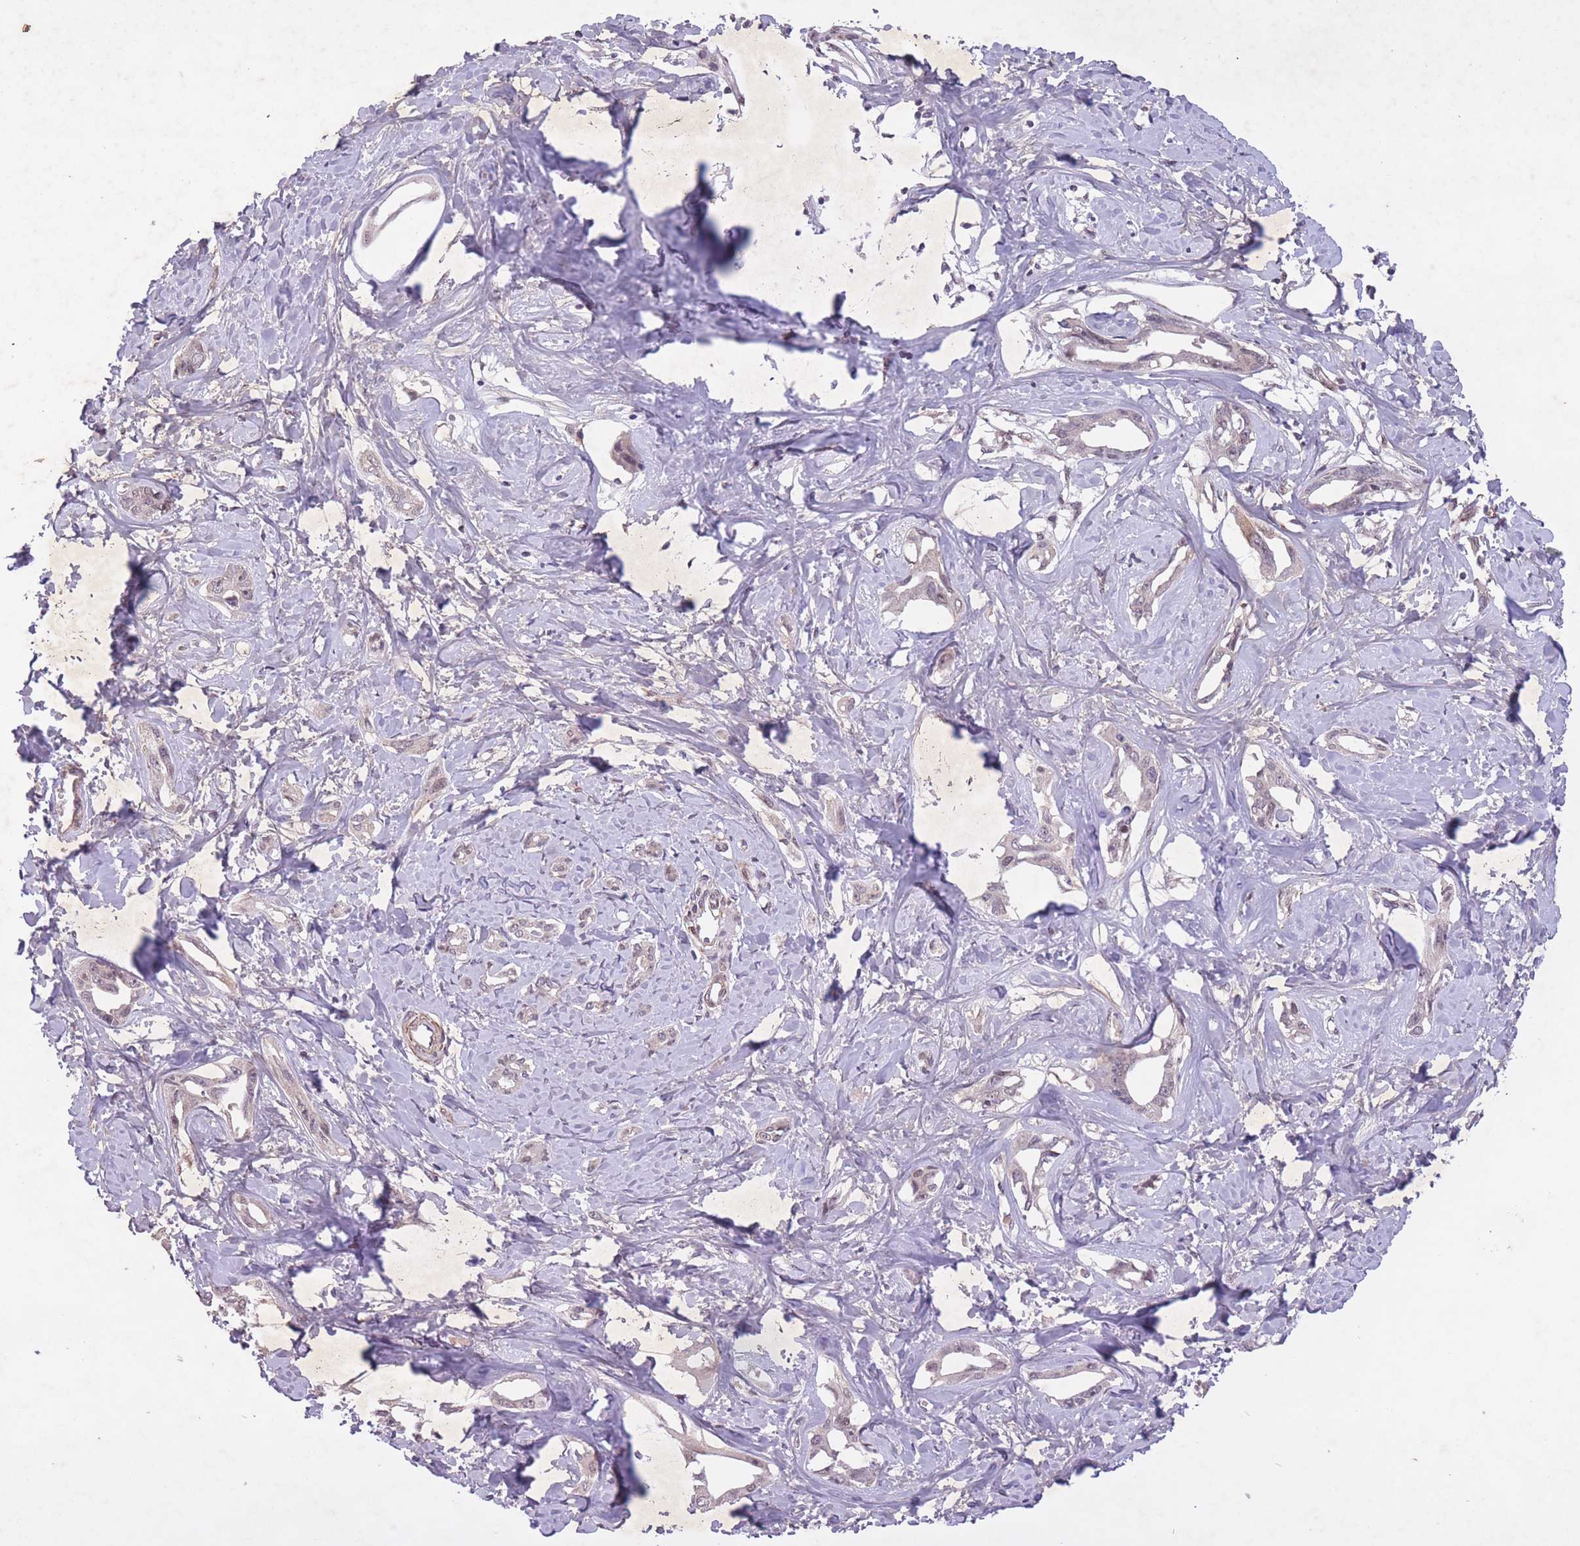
{"staining": {"intensity": "weak", "quantity": "<25%", "location": "nuclear"}, "tissue": "liver cancer", "cell_type": "Tumor cells", "image_type": "cancer", "snomed": [{"axis": "morphology", "description": "Cholangiocarcinoma"}, {"axis": "topography", "description": "Liver"}], "caption": "Immunohistochemistry (IHC) micrograph of neoplastic tissue: liver cancer stained with DAB reveals no significant protein staining in tumor cells. The staining is performed using DAB brown chromogen with nuclei counter-stained in using hematoxylin.", "gene": "CBX6", "patient": {"sex": "male", "age": 59}}